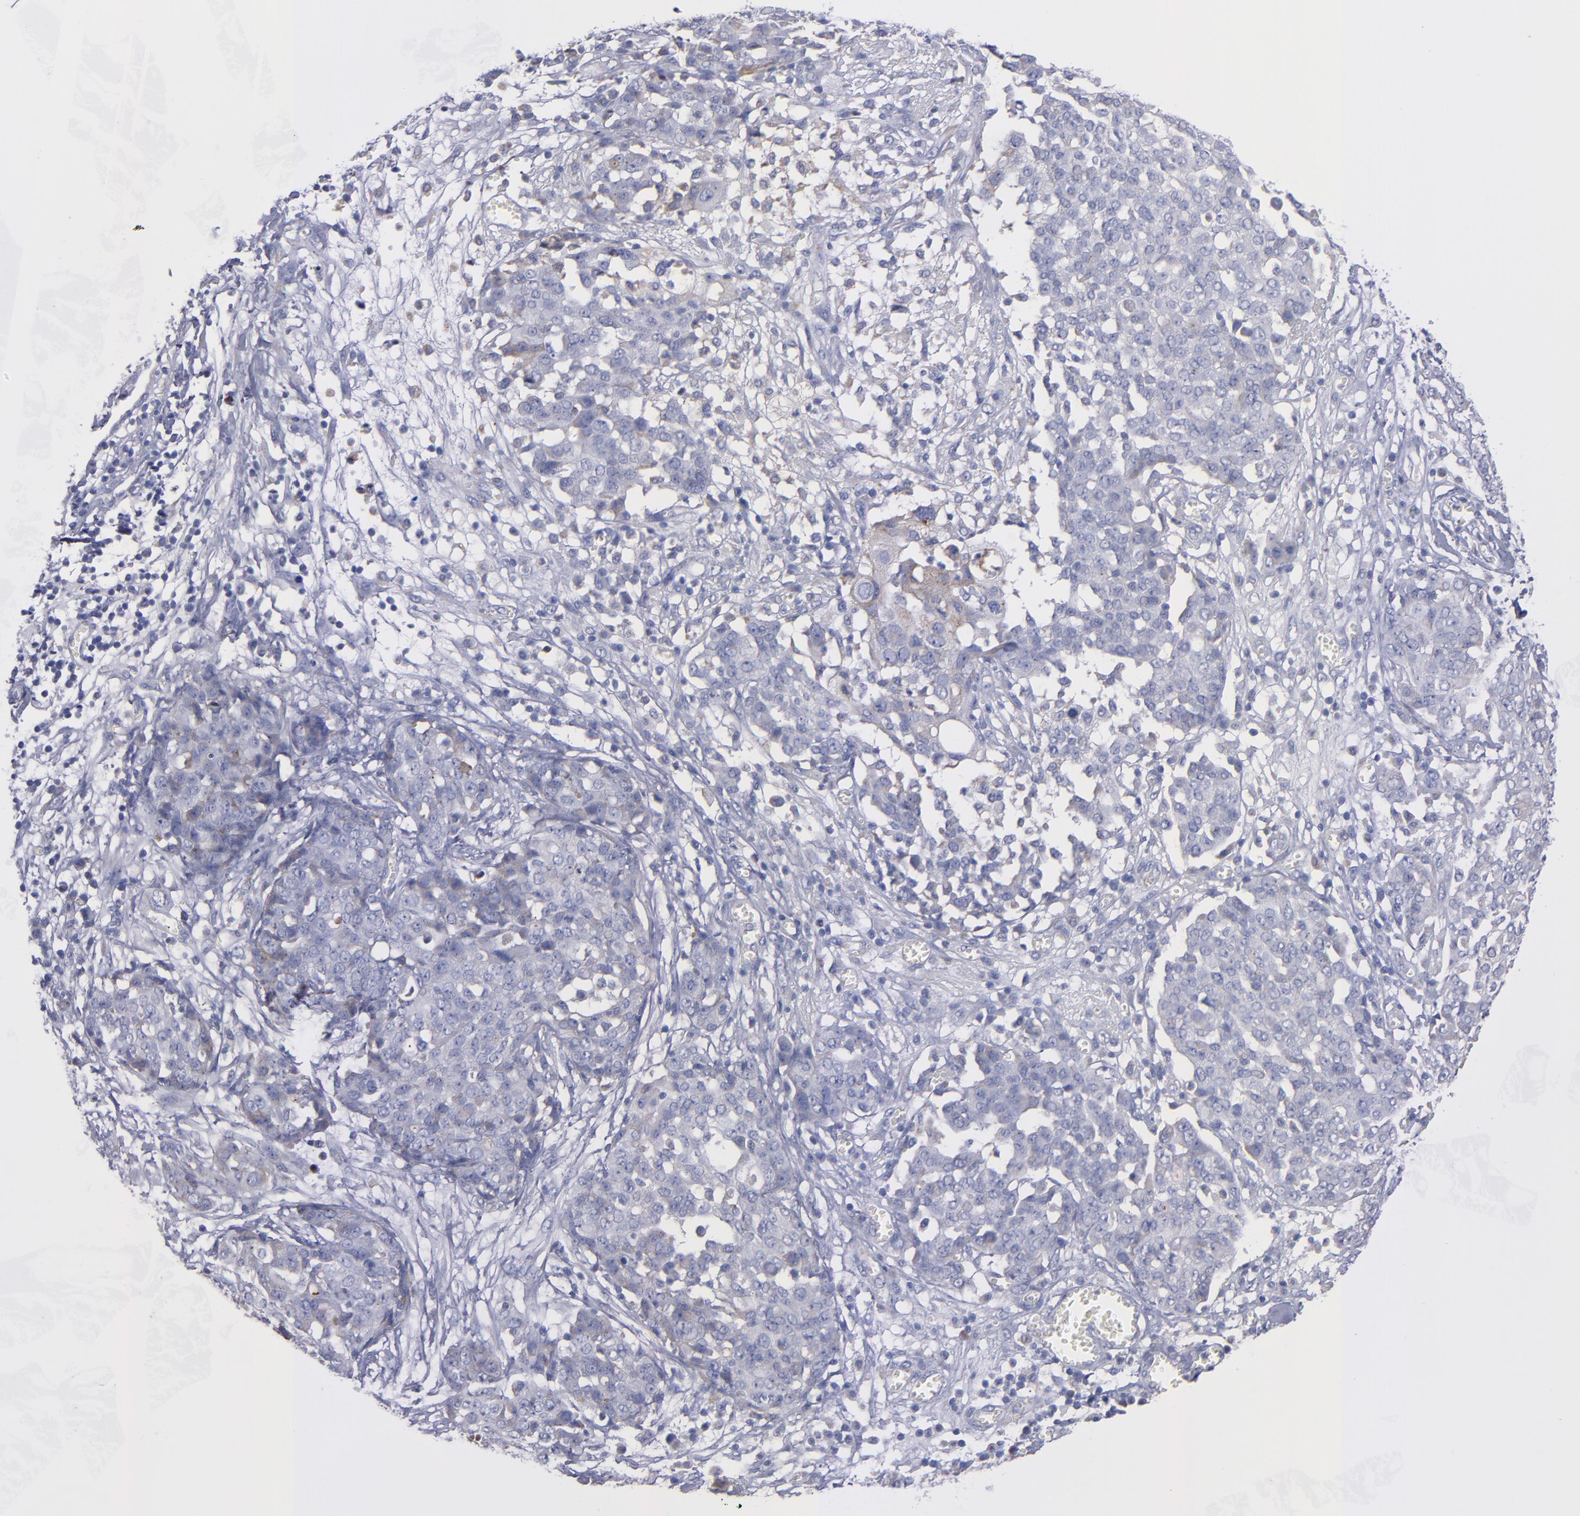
{"staining": {"intensity": "weak", "quantity": "<25%", "location": "cytoplasmic/membranous"}, "tissue": "ovarian cancer", "cell_type": "Tumor cells", "image_type": "cancer", "snomed": [{"axis": "morphology", "description": "Cystadenocarcinoma, serous, NOS"}, {"axis": "topography", "description": "Soft tissue"}, {"axis": "topography", "description": "Ovary"}], "caption": "Immunohistochemistry image of ovarian cancer stained for a protein (brown), which exhibits no expression in tumor cells.", "gene": "MFGE8", "patient": {"sex": "female", "age": 57}}